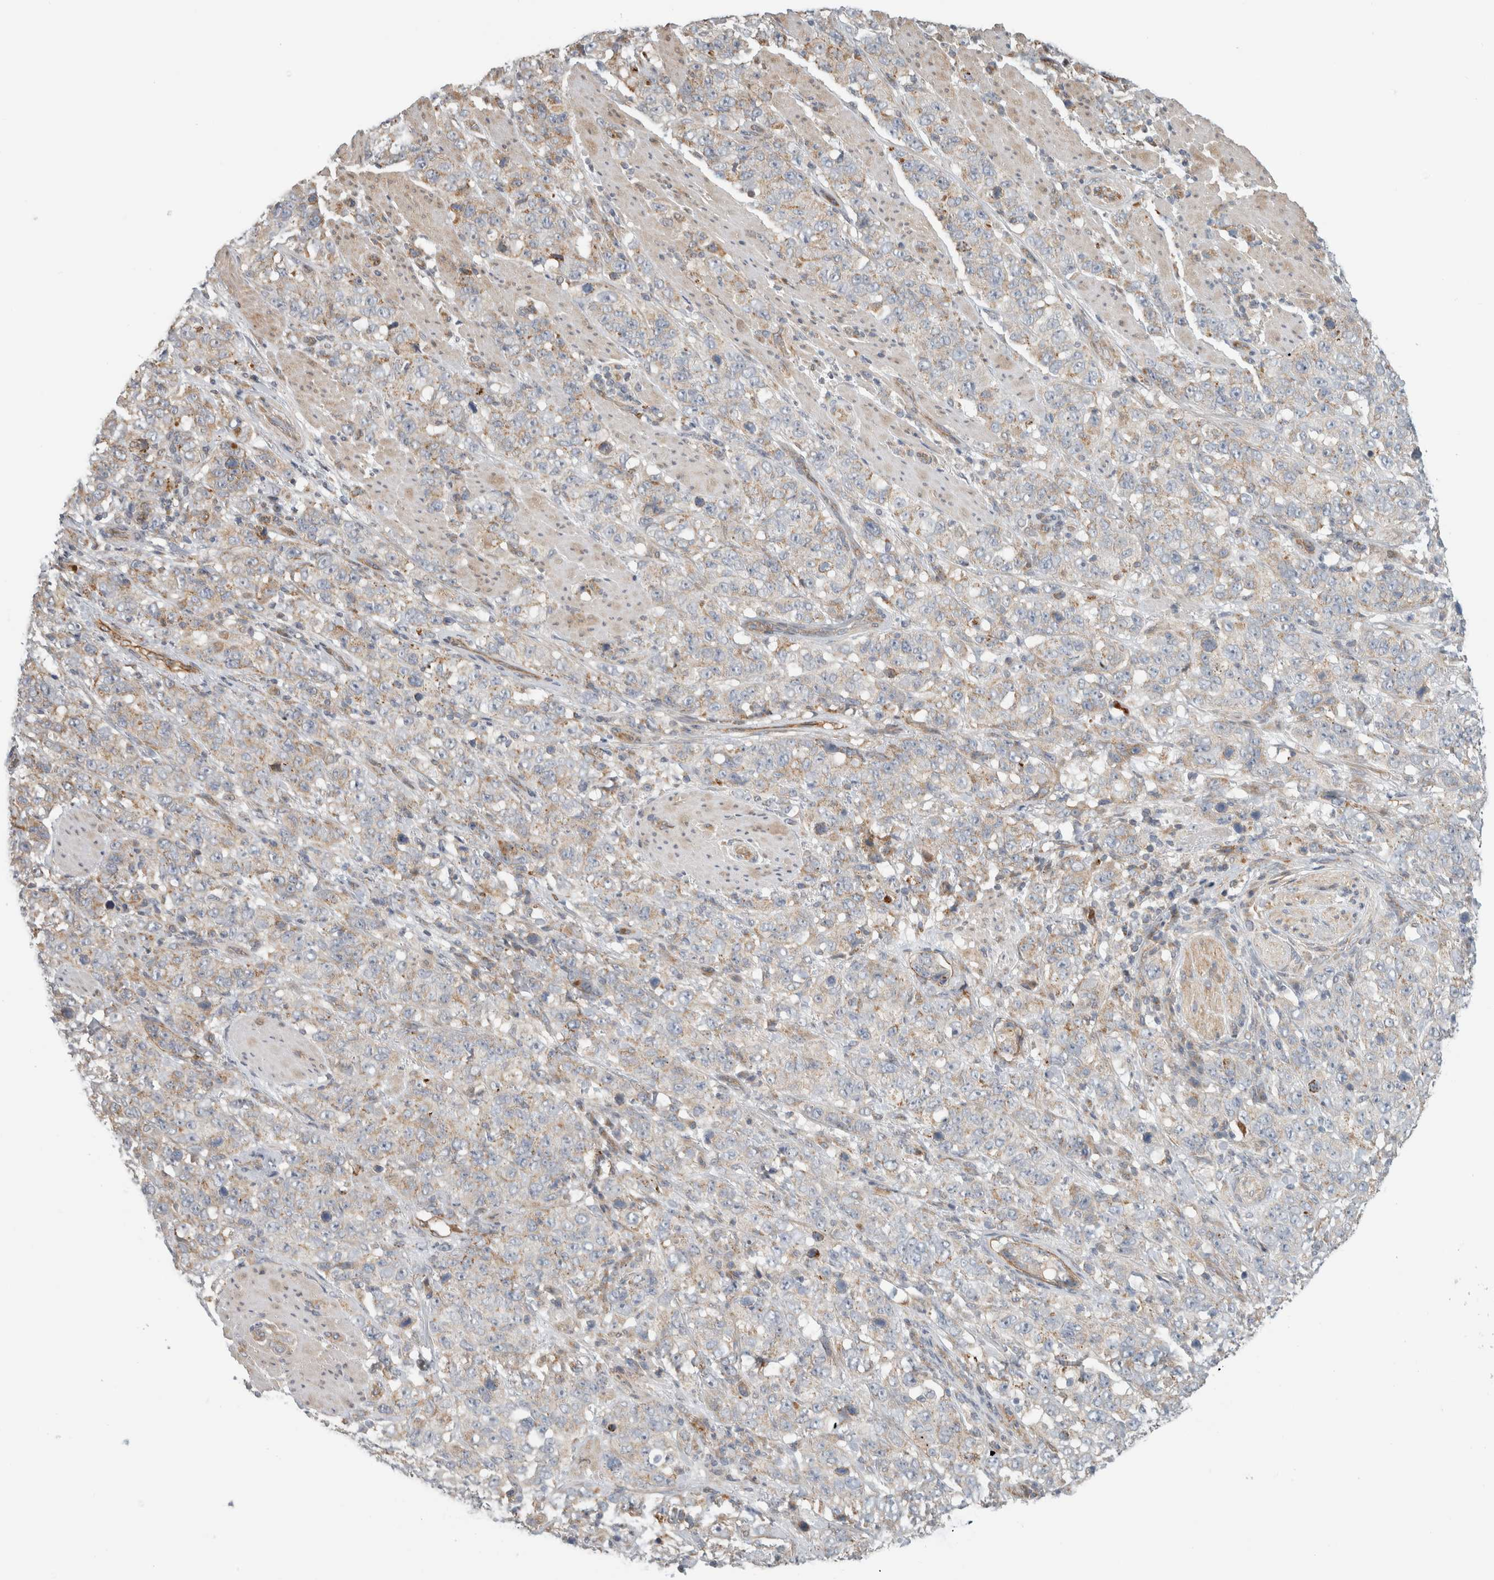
{"staining": {"intensity": "weak", "quantity": ">75%", "location": "cytoplasmic/membranous"}, "tissue": "stomach cancer", "cell_type": "Tumor cells", "image_type": "cancer", "snomed": [{"axis": "morphology", "description": "Adenocarcinoma, NOS"}, {"axis": "topography", "description": "Stomach"}], "caption": "Immunohistochemistry (IHC) (DAB) staining of adenocarcinoma (stomach) reveals weak cytoplasmic/membranous protein expression in about >75% of tumor cells. (IHC, brightfield microscopy, high magnification).", "gene": "KPNA5", "patient": {"sex": "male", "age": 48}}